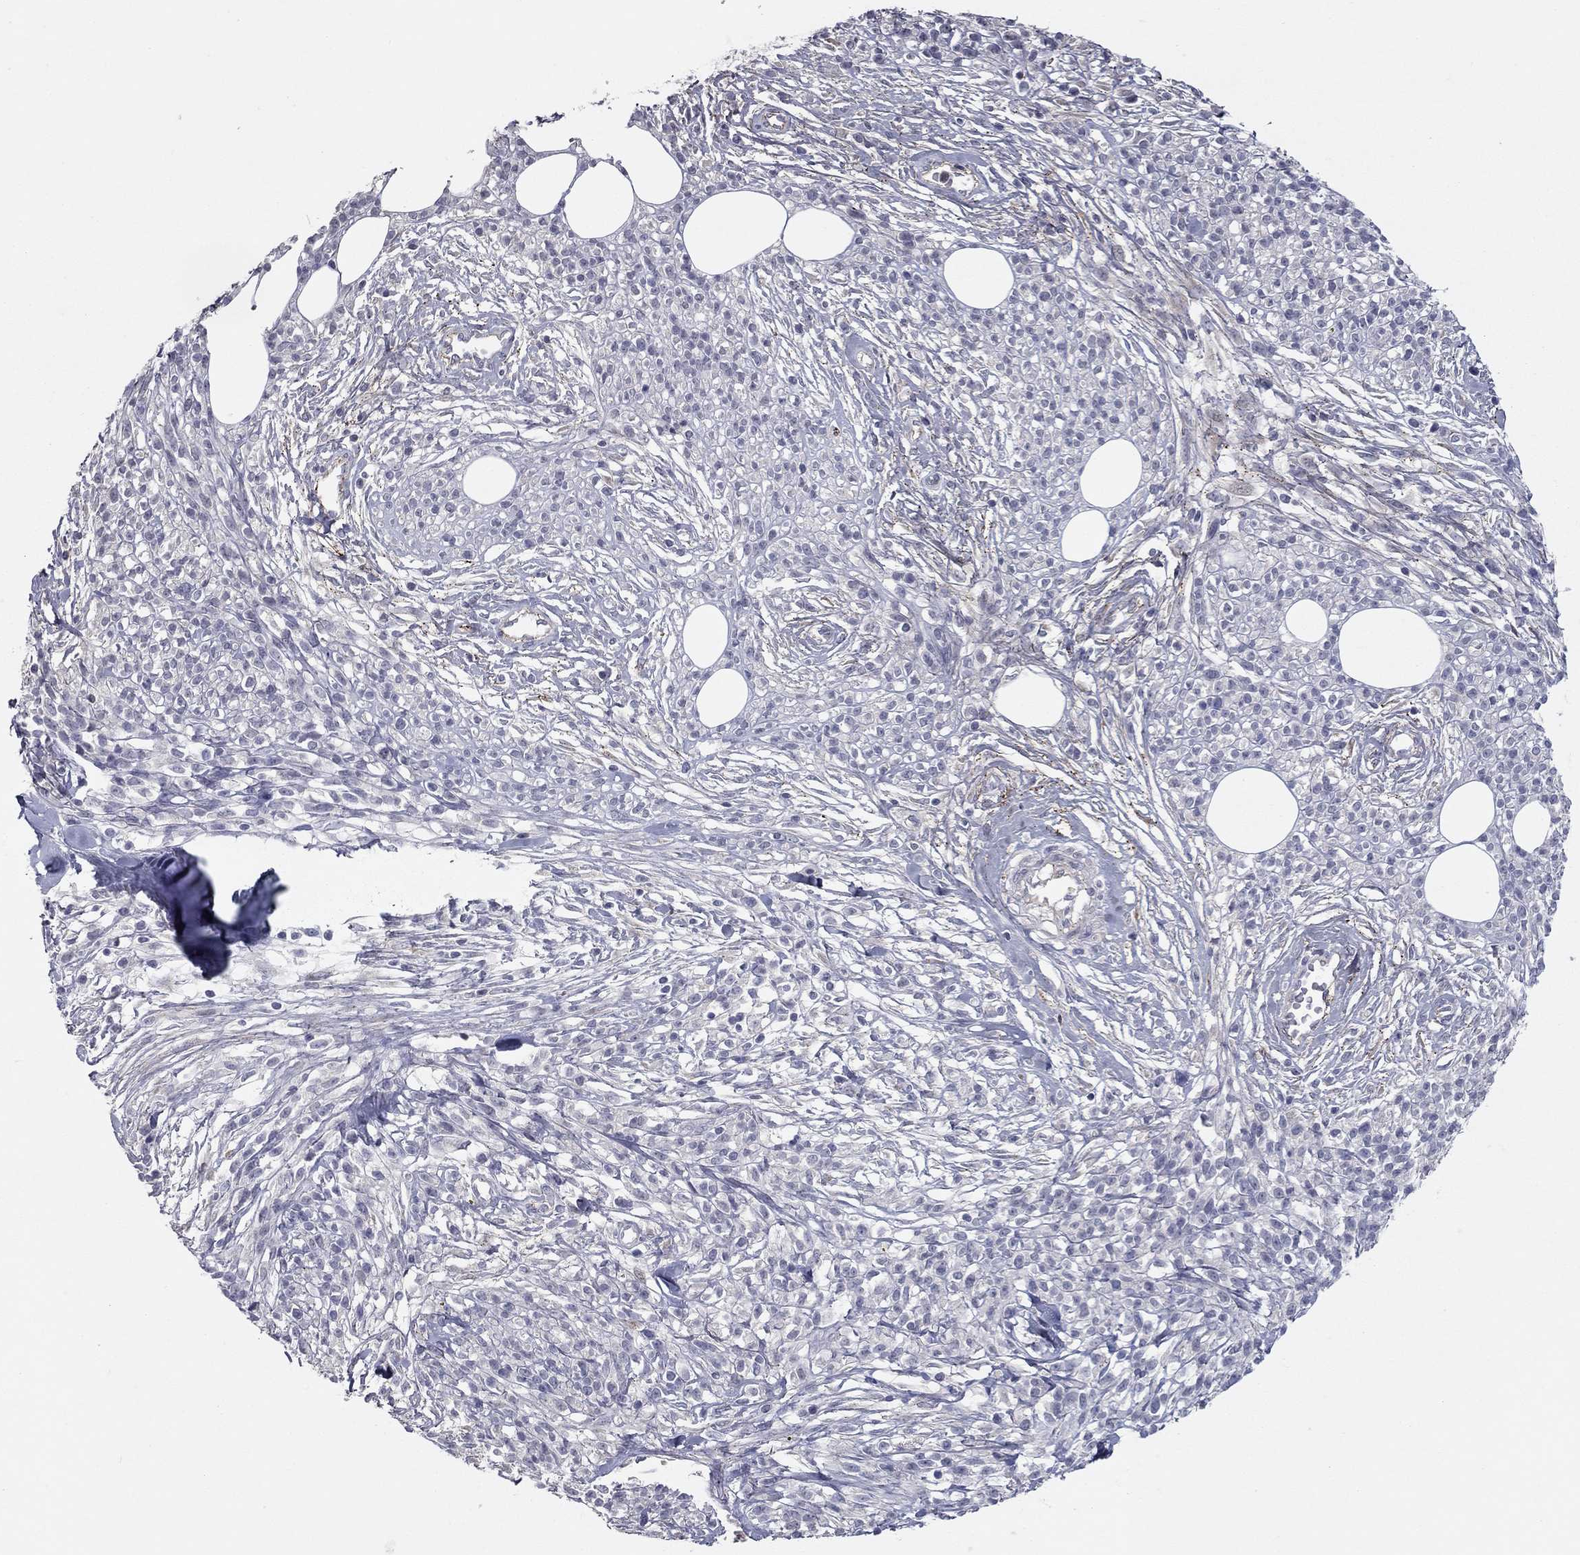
{"staining": {"intensity": "negative", "quantity": "none", "location": "none"}, "tissue": "melanoma", "cell_type": "Tumor cells", "image_type": "cancer", "snomed": [{"axis": "morphology", "description": "Malignant melanoma, NOS"}, {"axis": "topography", "description": "Skin"}, {"axis": "topography", "description": "Skin of trunk"}], "caption": "This is a image of immunohistochemistry staining of malignant melanoma, which shows no positivity in tumor cells.", "gene": "DUSP7", "patient": {"sex": "male", "age": 74}}